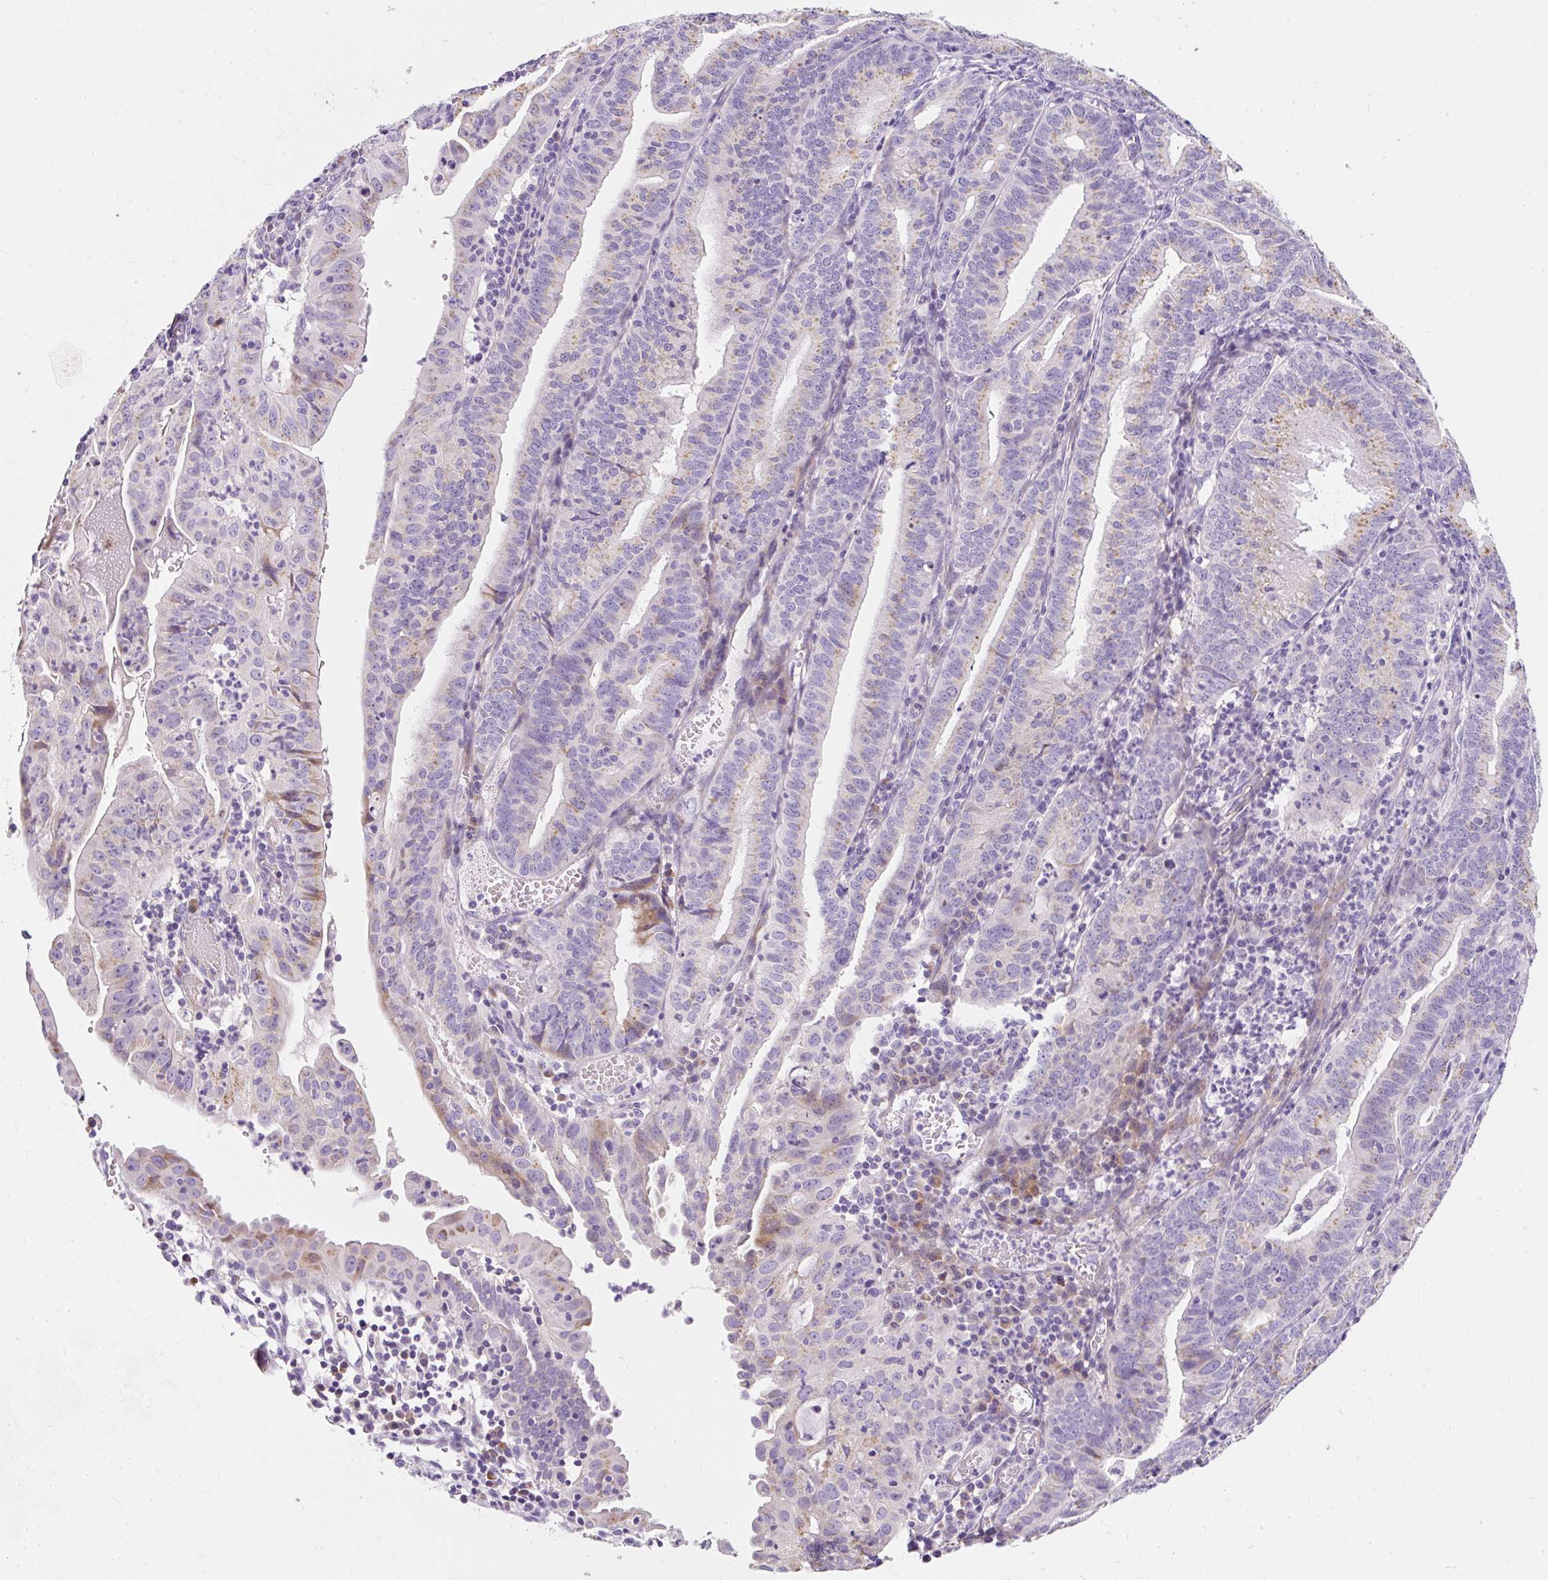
{"staining": {"intensity": "moderate", "quantity": "25%-75%", "location": "cytoplasmic/membranous"}, "tissue": "endometrial cancer", "cell_type": "Tumor cells", "image_type": "cancer", "snomed": [{"axis": "morphology", "description": "Adenocarcinoma, NOS"}, {"axis": "topography", "description": "Endometrium"}], "caption": "This micrograph exhibits IHC staining of endometrial adenocarcinoma, with medium moderate cytoplasmic/membranous expression in approximately 25%-75% of tumor cells.", "gene": "DTX4", "patient": {"sex": "female", "age": 60}}